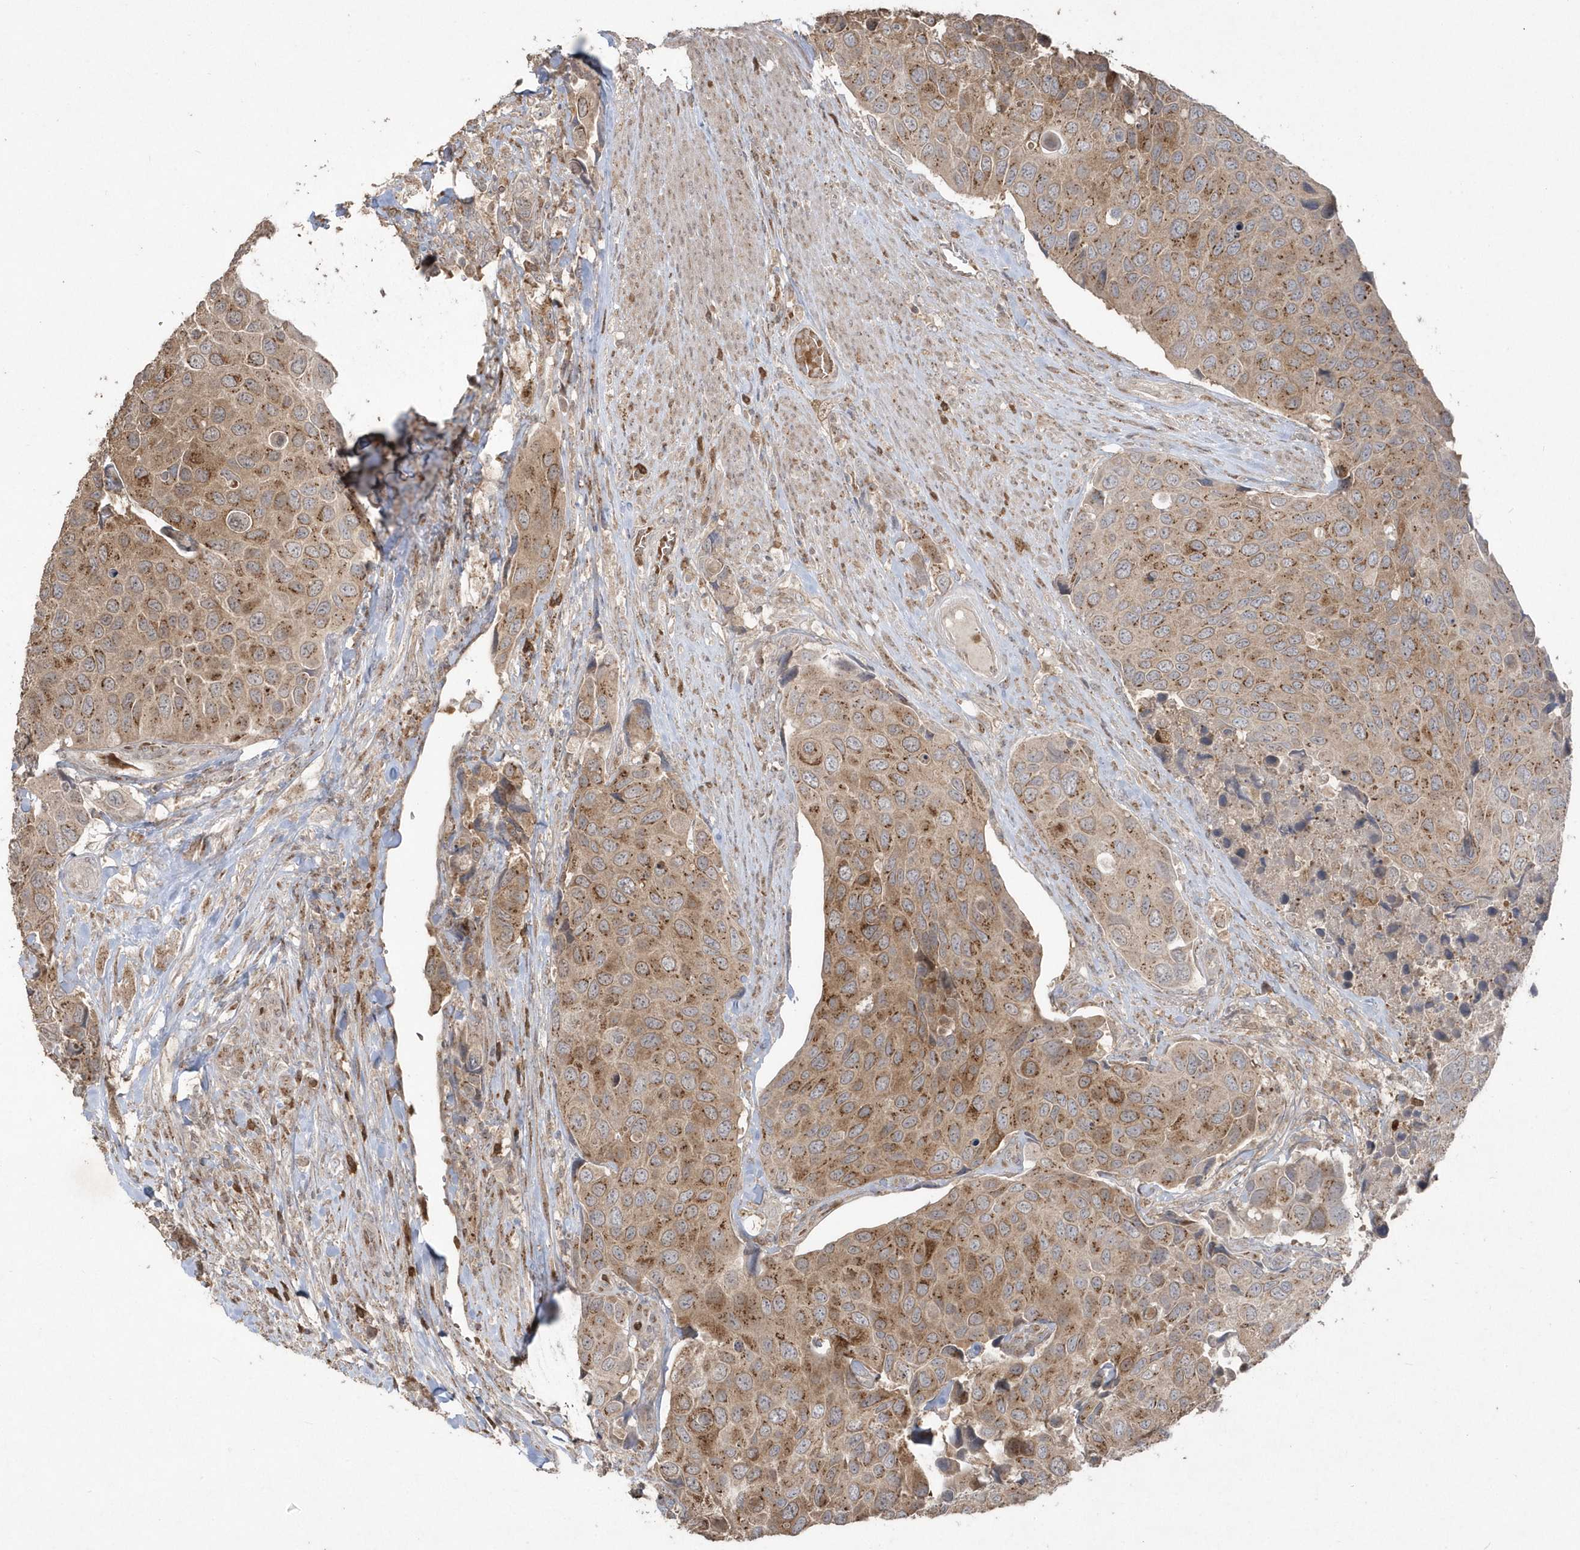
{"staining": {"intensity": "moderate", "quantity": ">75%", "location": "cytoplasmic/membranous"}, "tissue": "urothelial cancer", "cell_type": "Tumor cells", "image_type": "cancer", "snomed": [{"axis": "morphology", "description": "Urothelial carcinoma, High grade"}, {"axis": "topography", "description": "Urinary bladder"}], "caption": "High-magnification brightfield microscopy of urothelial carcinoma (high-grade) stained with DAB (3,3'-diaminobenzidine) (brown) and counterstained with hematoxylin (blue). tumor cells exhibit moderate cytoplasmic/membranous expression is present in approximately>75% of cells.", "gene": "GEMIN6", "patient": {"sex": "male", "age": 74}}